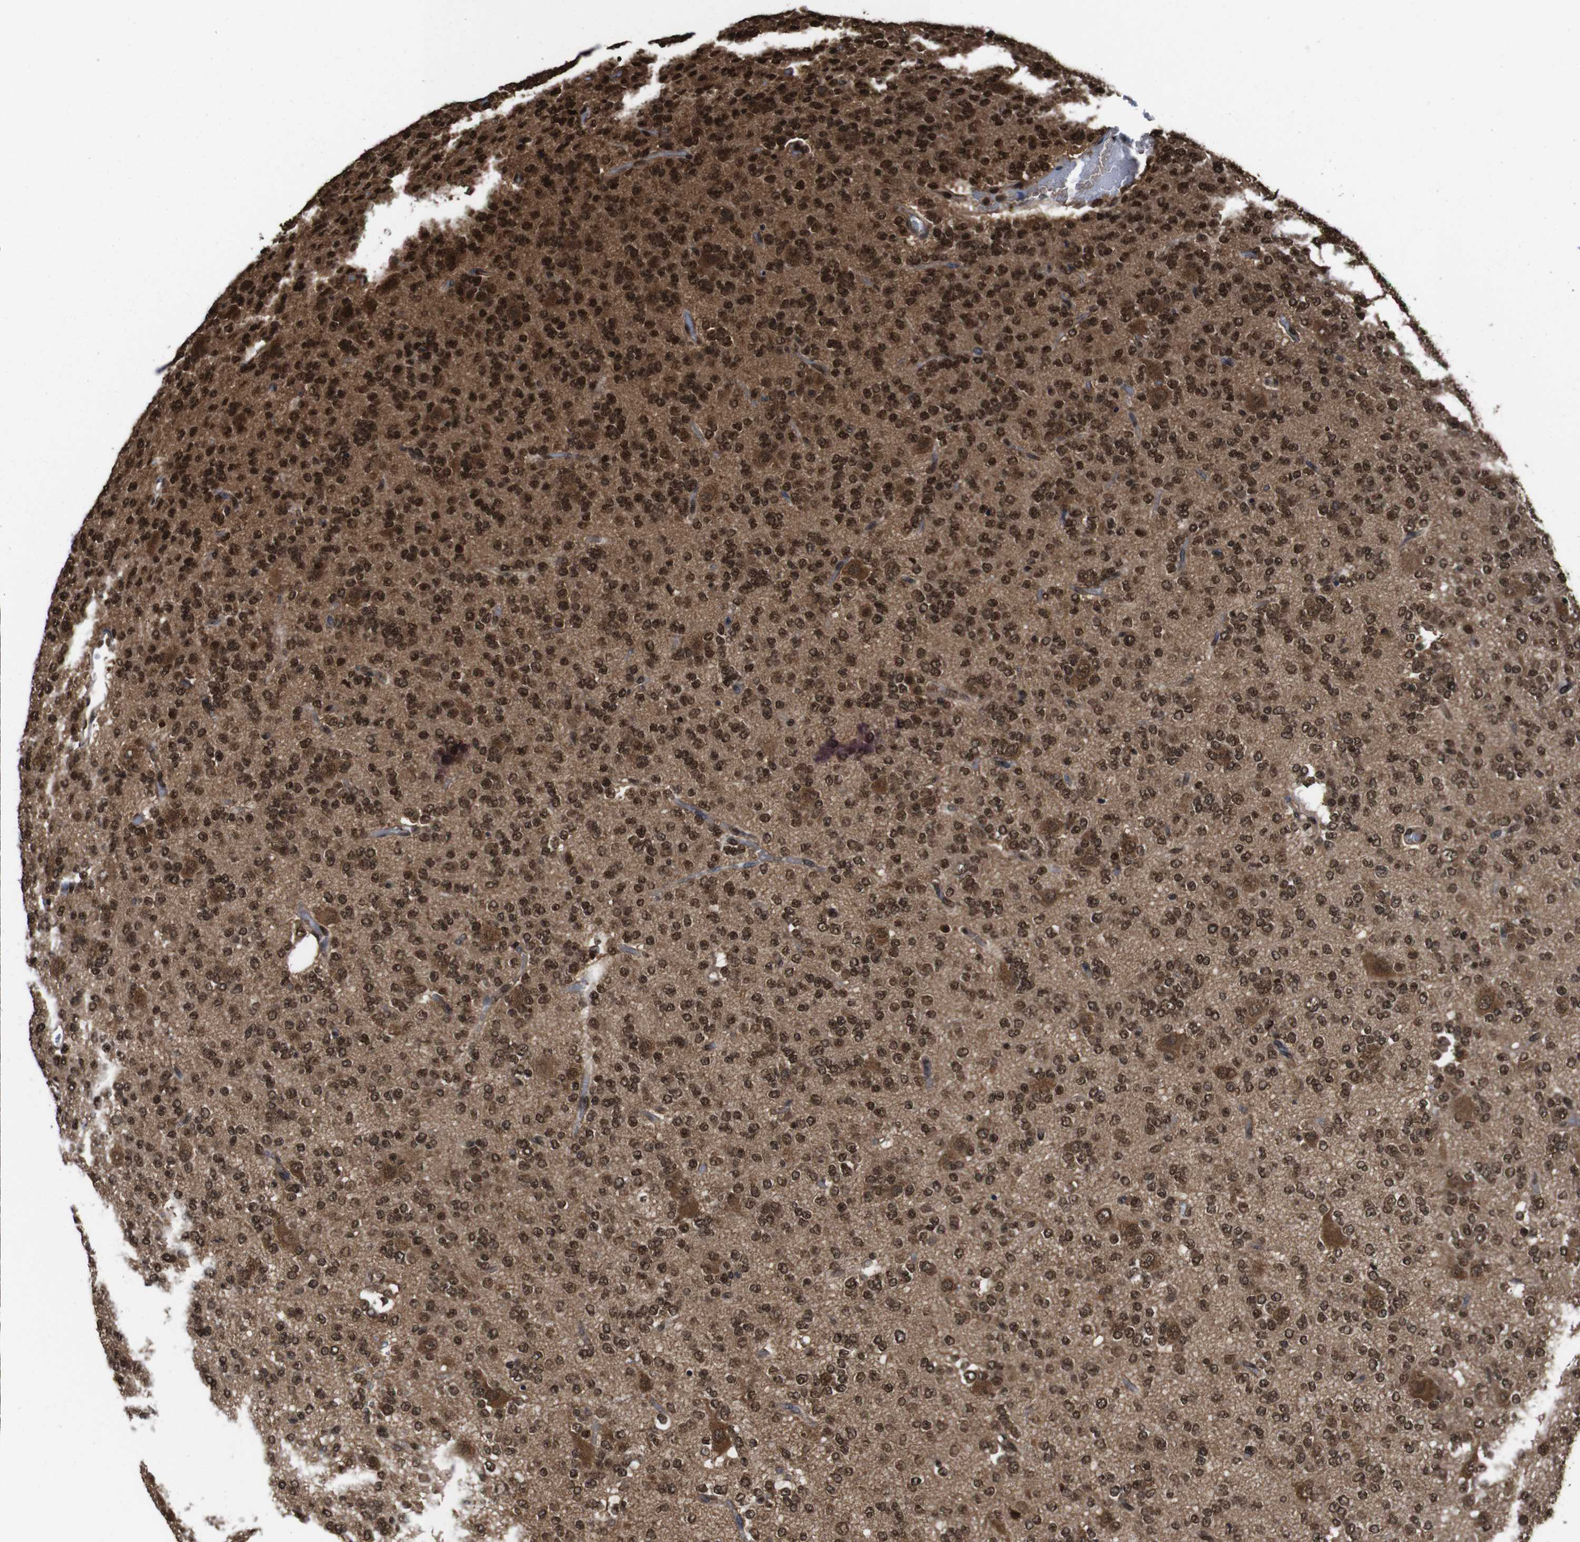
{"staining": {"intensity": "moderate", "quantity": ">75%", "location": "cytoplasmic/membranous,nuclear"}, "tissue": "glioma", "cell_type": "Tumor cells", "image_type": "cancer", "snomed": [{"axis": "morphology", "description": "Glioma, malignant, Low grade"}, {"axis": "topography", "description": "Brain"}], "caption": "A photomicrograph showing moderate cytoplasmic/membranous and nuclear positivity in approximately >75% of tumor cells in malignant glioma (low-grade), as visualized by brown immunohistochemical staining.", "gene": "VCP", "patient": {"sex": "male", "age": 38}}